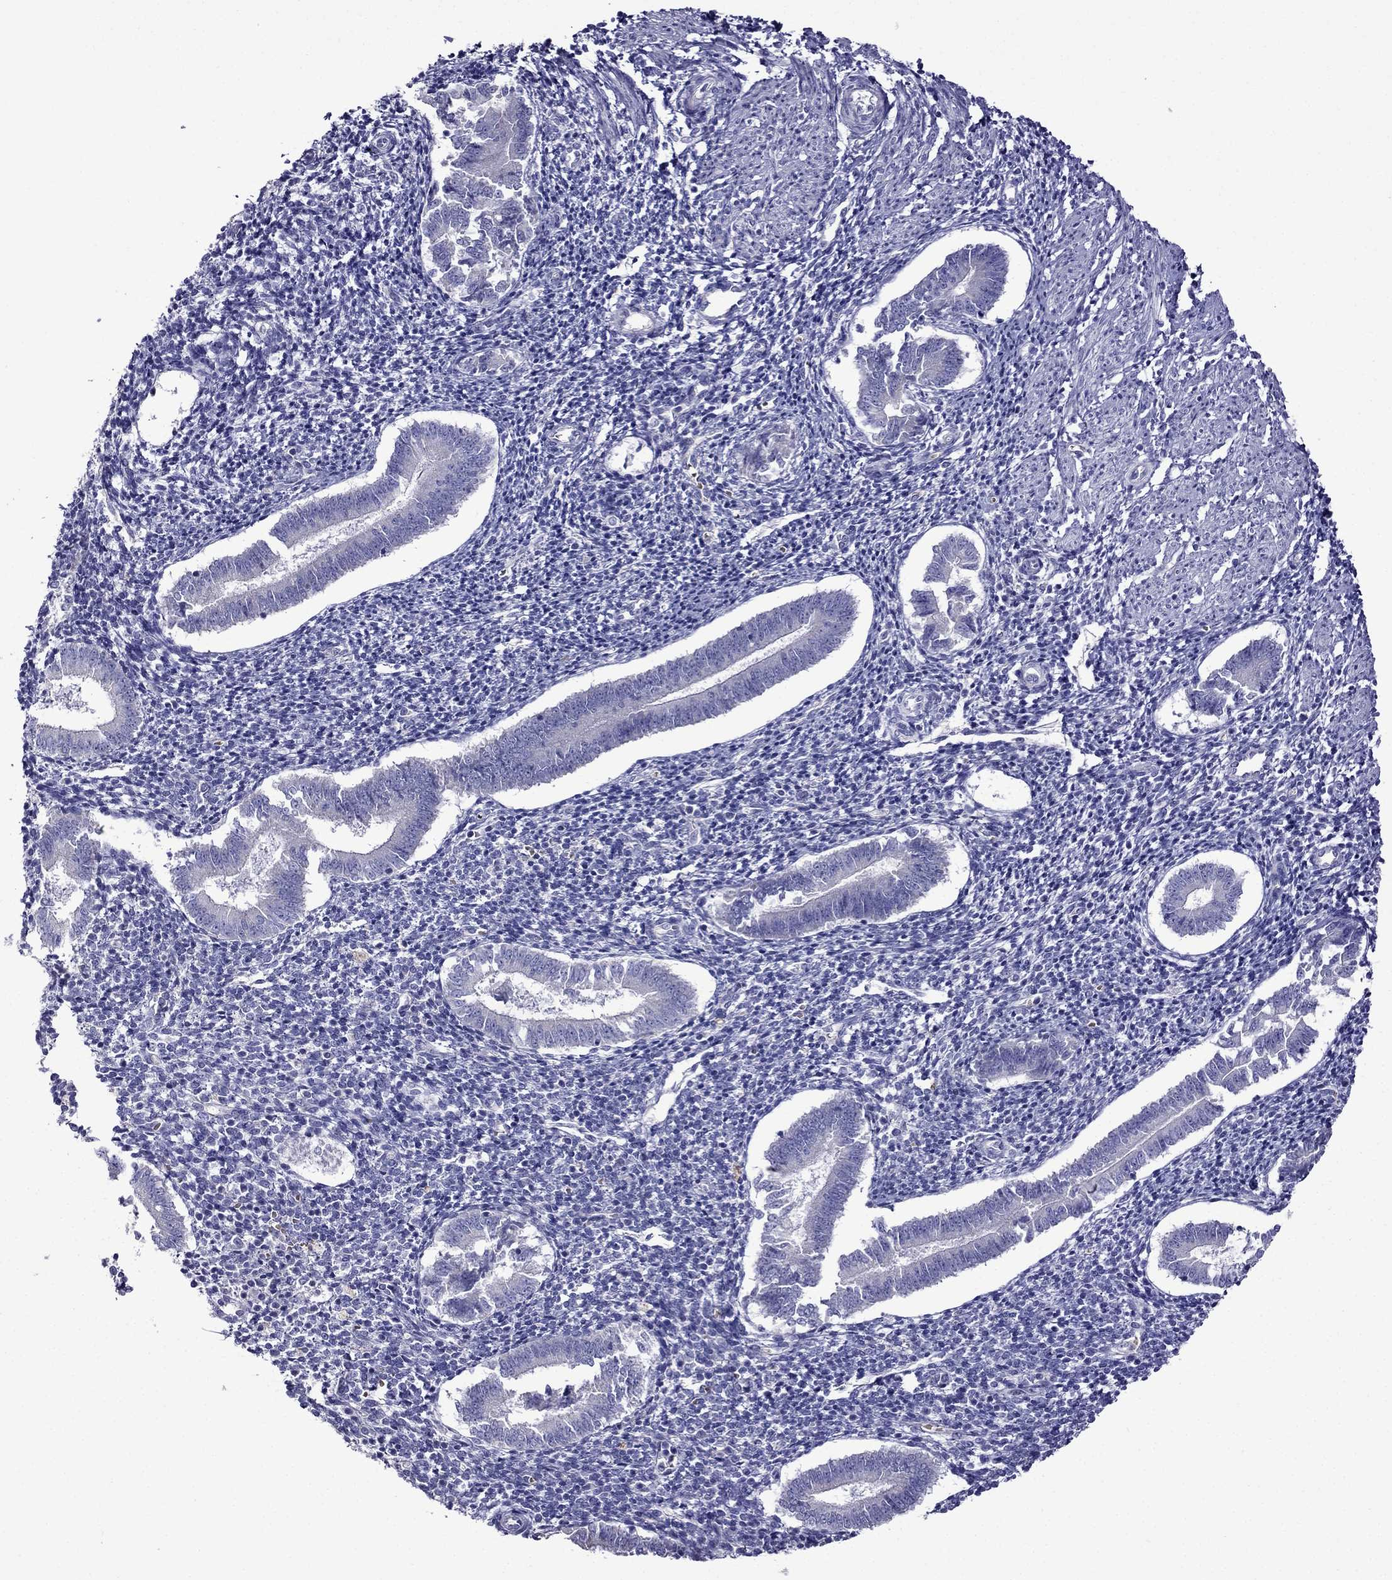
{"staining": {"intensity": "negative", "quantity": "none", "location": "none"}, "tissue": "endometrium", "cell_type": "Cells in endometrial stroma", "image_type": "normal", "snomed": [{"axis": "morphology", "description": "Normal tissue, NOS"}, {"axis": "topography", "description": "Endometrium"}], "caption": "High power microscopy image of an IHC image of benign endometrium, revealing no significant staining in cells in endometrial stroma. (Brightfield microscopy of DAB immunohistochemistry at high magnification).", "gene": "TDRD1", "patient": {"sex": "female", "age": 25}}